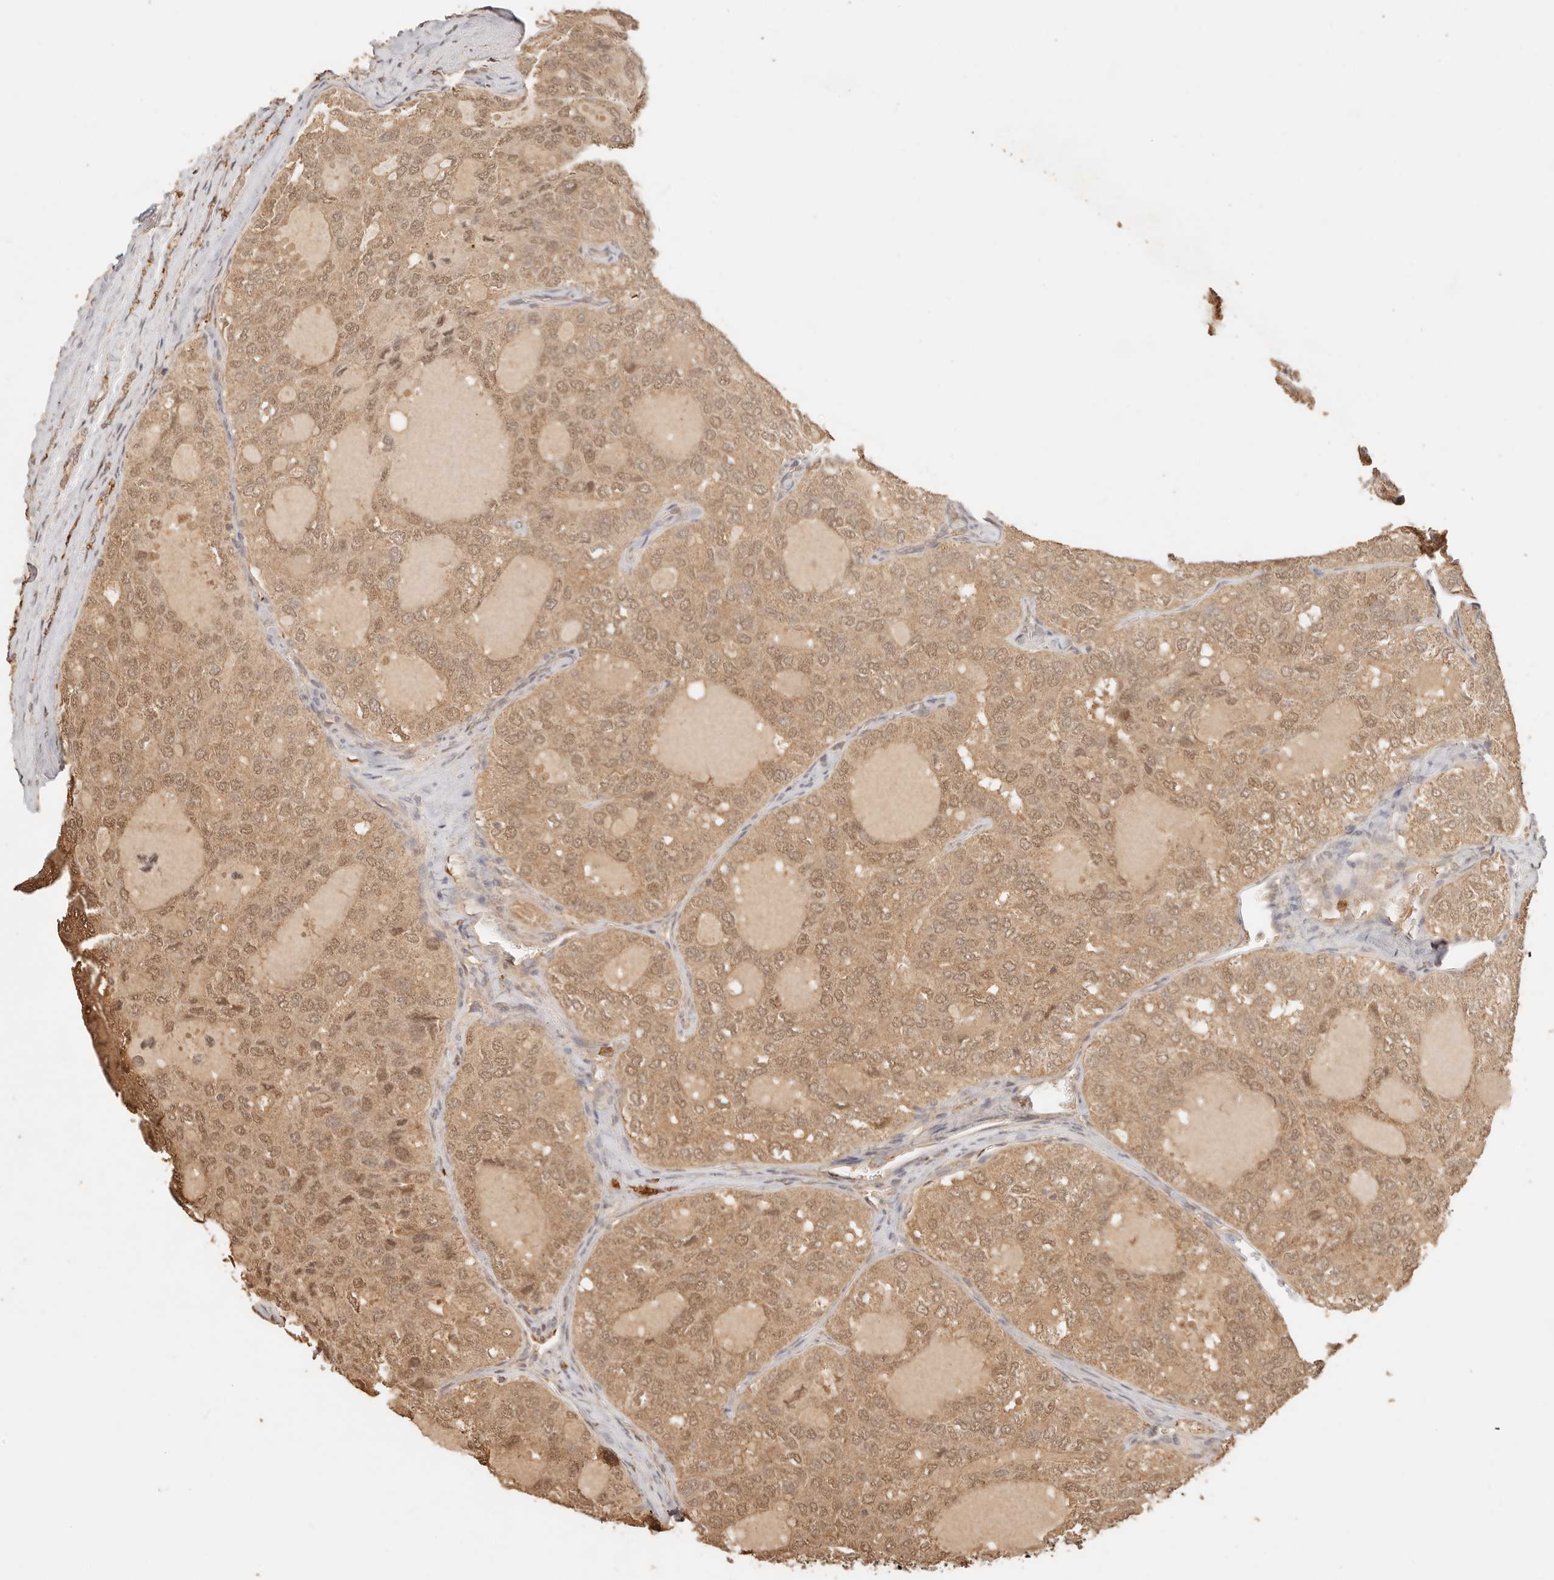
{"staining": {"intensity": "strong", "quantity": ">75%", "location": "cytoplasmic/membranous,nuclear"}, "tissue": "thyroid cancer", "cell_type": "Tumor cells", "image_type": "cancer", "snomed": [{"axis": "morphology", "description": "Follicular adenoma carcinoma, NOS"}, {"axis": "topography", "description": "Thyroid gland"}], "caption": "Strong cytoplasmic/membranous and nuclear positivity for a protein is present in about >75% of tumor cells of thyroid cancer (follicular adenoma carcinoma) using immunohistochemistry.", "gene": "INTS11", "patient": {"sex": "male", "age": 75}}